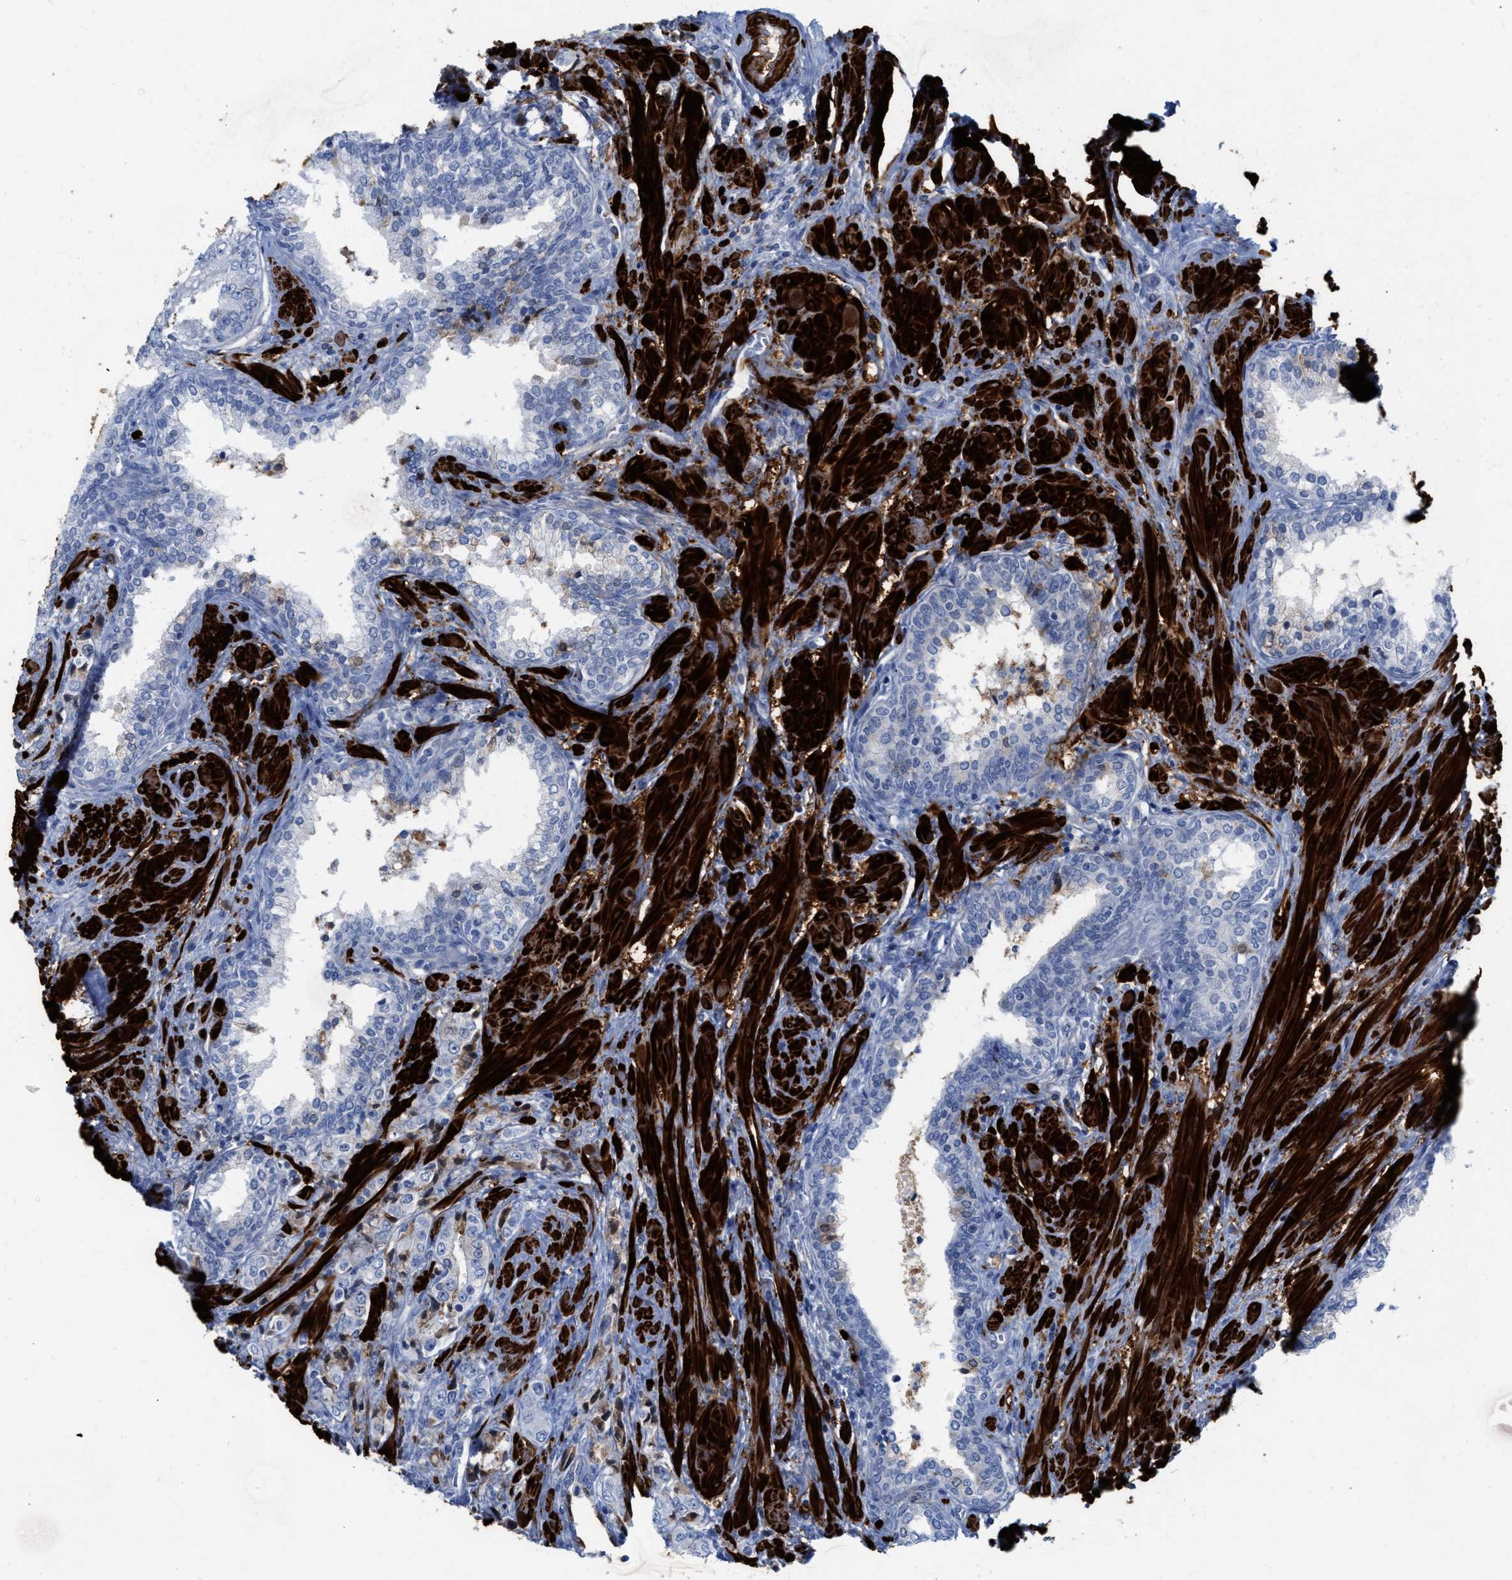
{"staining": {"intensity": "negative", "quantity": "none", "location": "none"}, "tissue": "prostate cancer", "cell_type": "Tumor cells", "image_type": "cancer", "snomed": [{"axis": "morphology", "description": "Adenocarcinoma, High grade"}, {"axis": "topography", "description": "Prostate"}], "caption": "The immunohistochemistry (IHC) image has no significant staining in tumor cells of prostate high-grade adenocarcinoma tissue.", "gene": "TAGLN", "patient": {"sex": "male", "age": 61}}